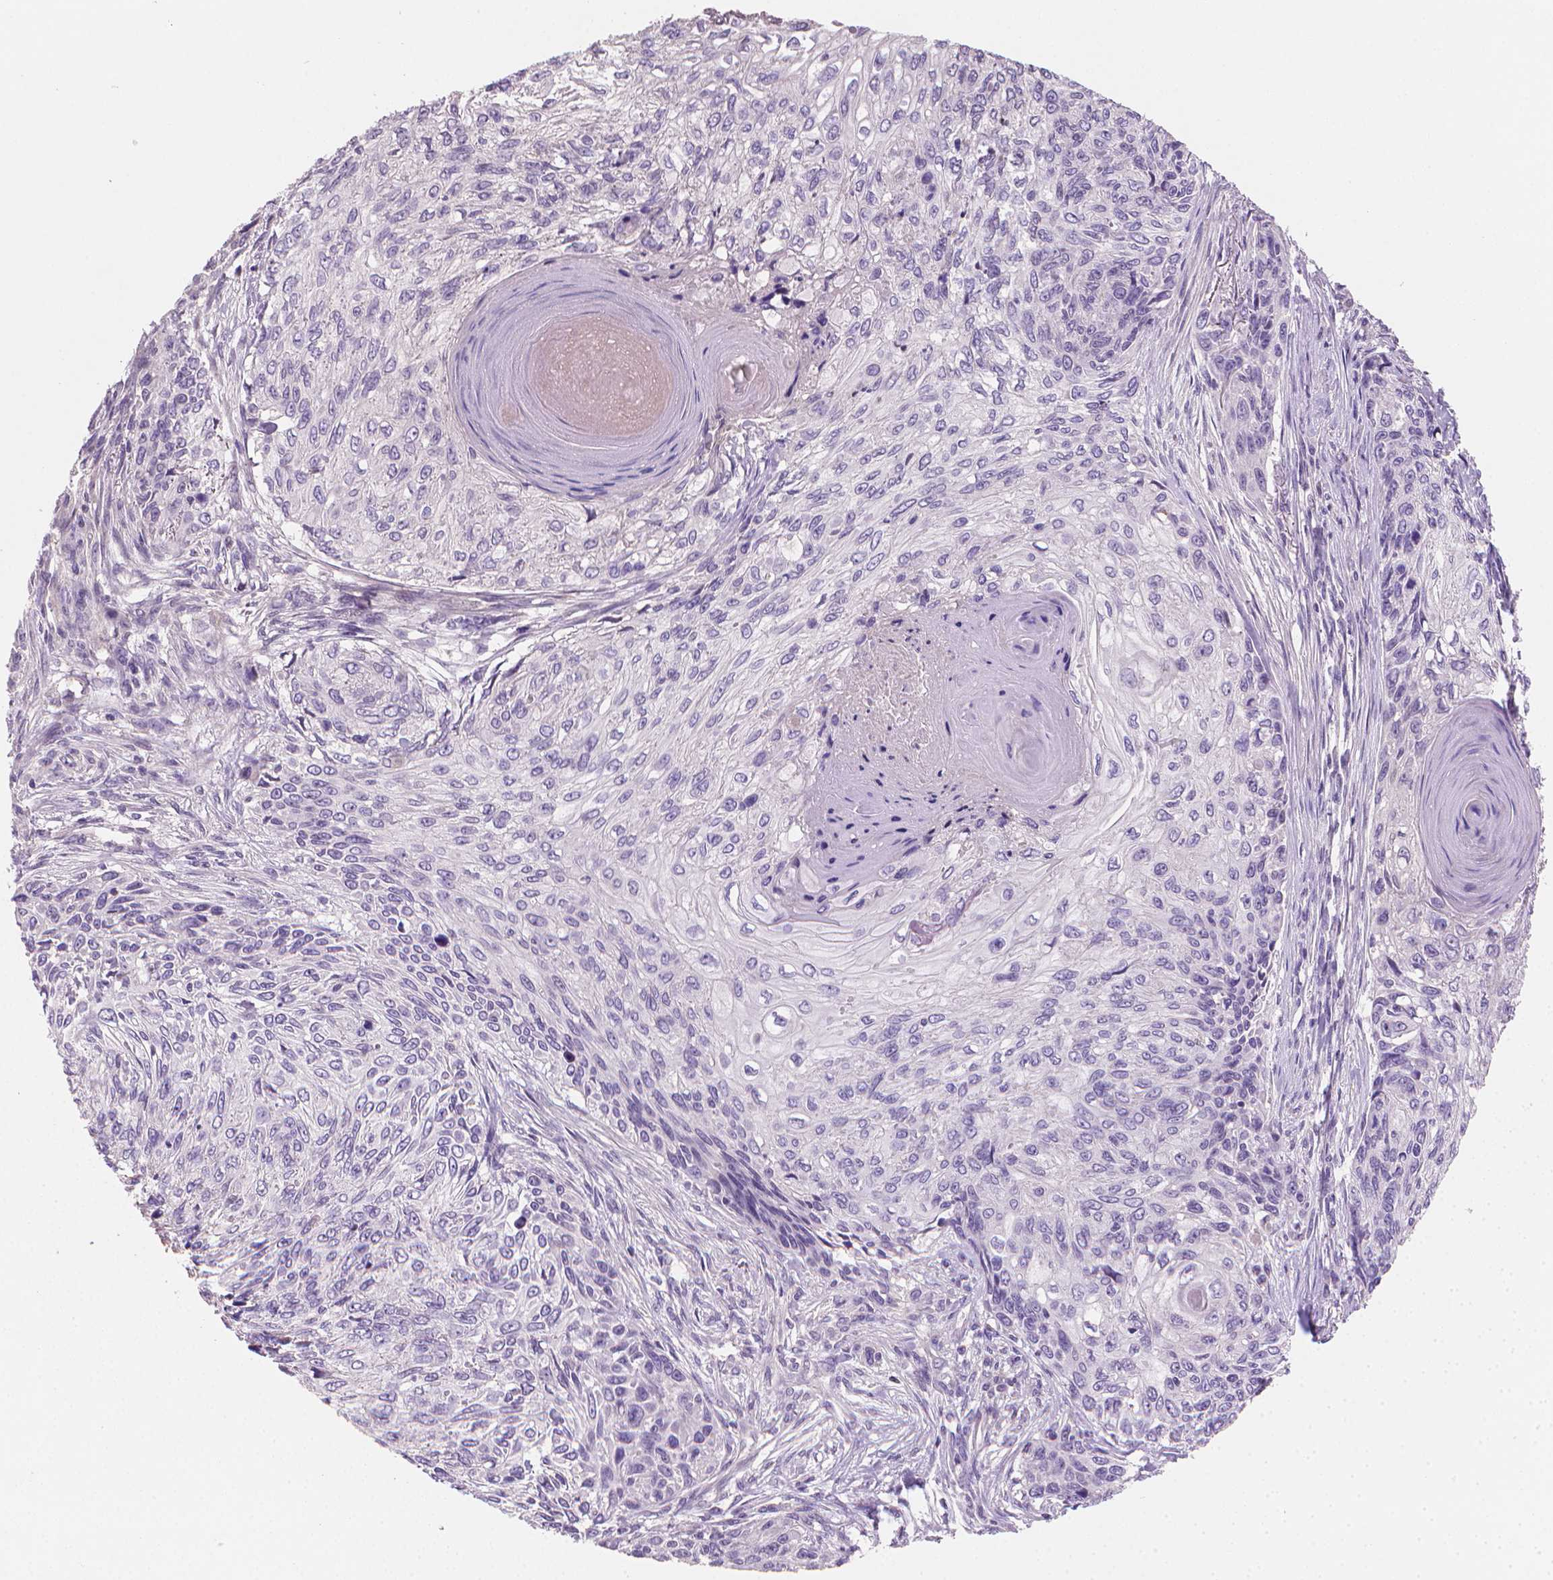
{"staining": {"intensity": "negative", "quantity": "none", "location": "none"}, "tissue": "skin cancer", "cell_type": "Tumor cells", "image_type": "cancer", "snomed": [{"axis": "morphology", "description": "Squamous cell carcinoma, NOS"}, {"axis": "topography", "description": "Skin"}], "caption": "This is an IHC photomicrograph of human skin cancer (squamous cell carcinoma). There is no staining in tumor cells.", "gene": "CLXN", "patient": {"sex": "male", "age": 92}}